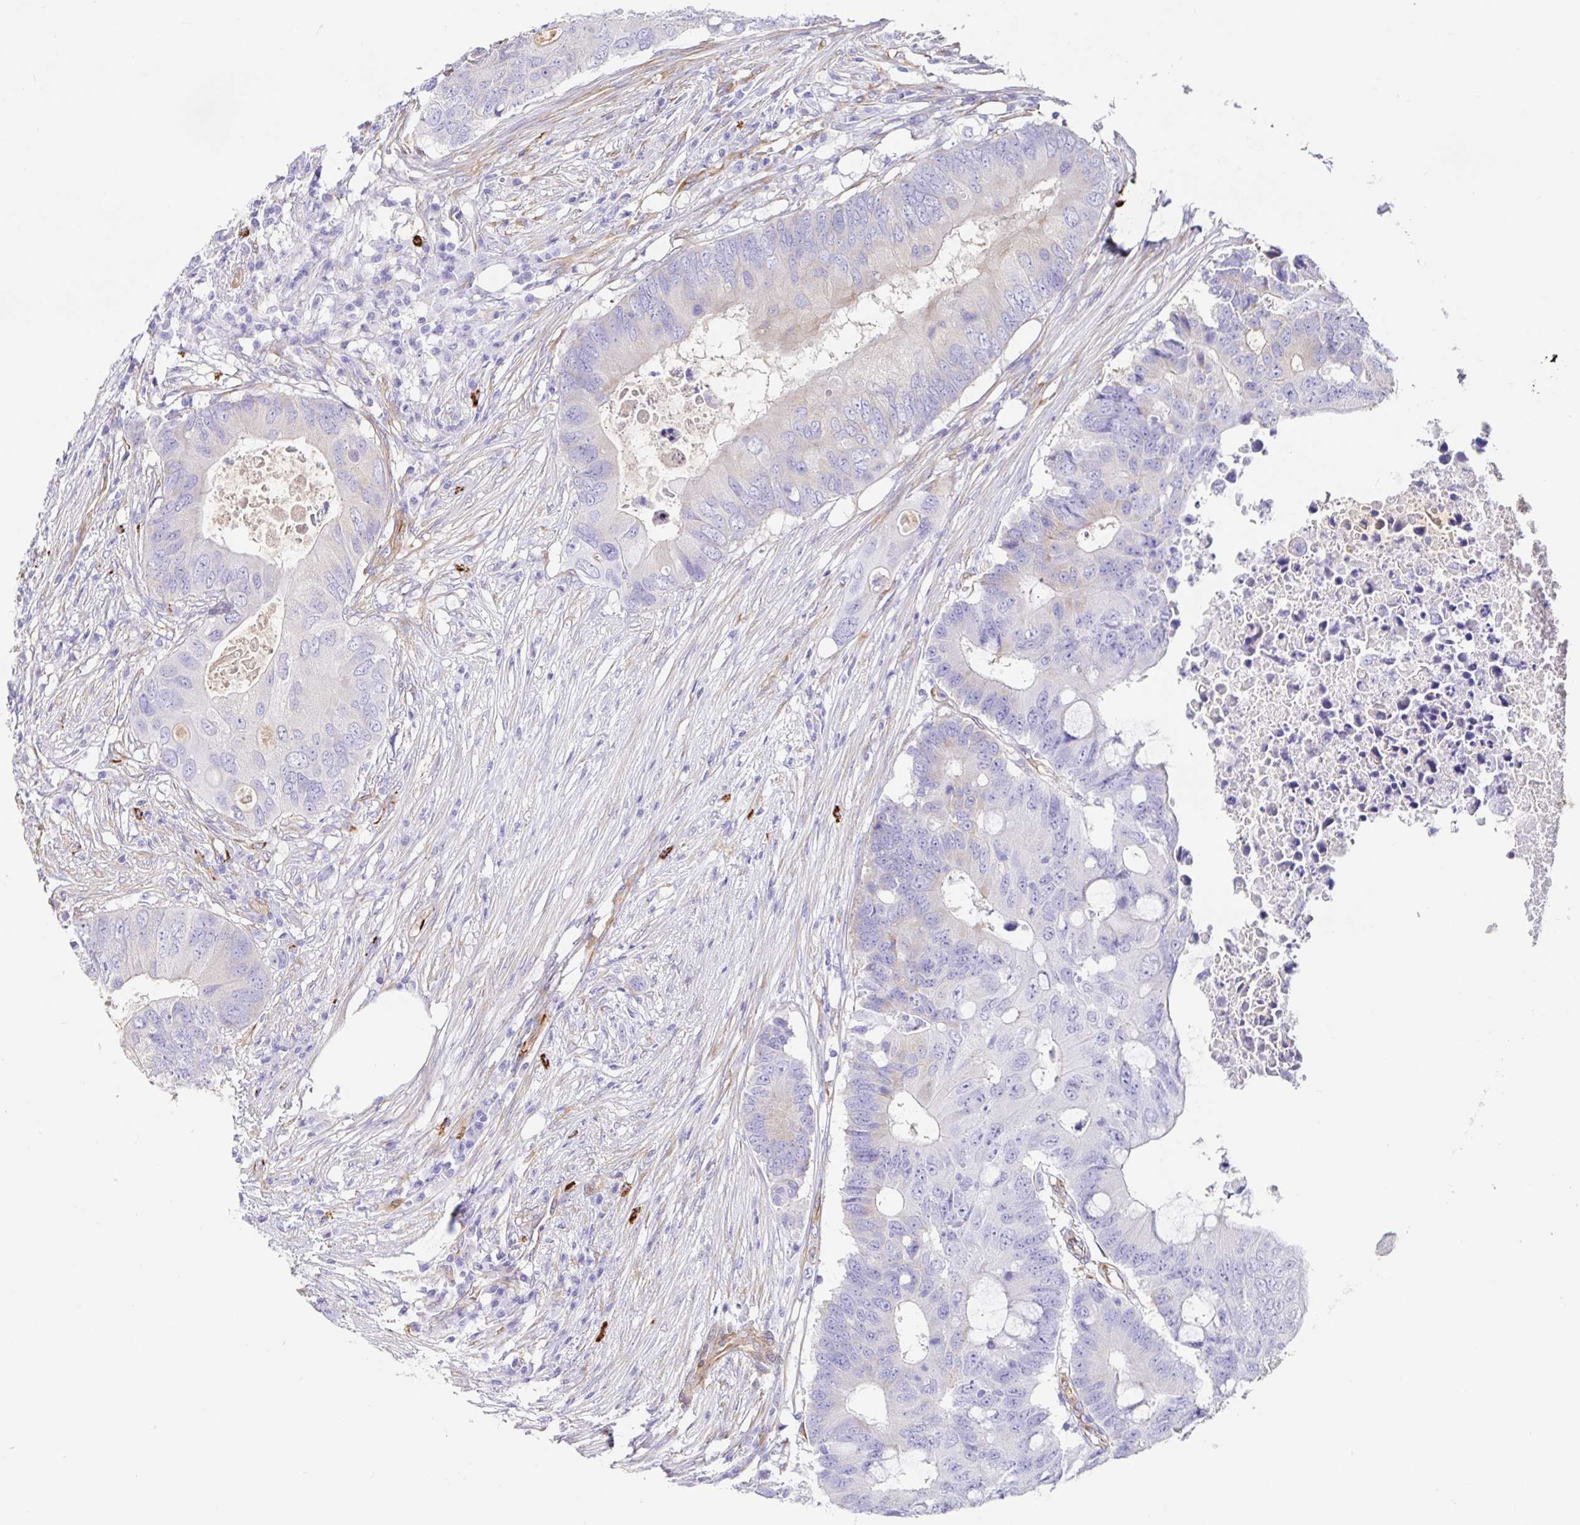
{"staining": {"intensity": "negative", "quantity": "none", "location": "none"}, "tissue": "colorectal cancer", "cell_type": "Tumor cells", "image_type": "cancer", "snomed": [{"axis": "morphology", "description": "Adenocarcinoma, NOS"}, {"axis": "topography", "description": "Colon"}], "caption": "An image of adenocarcinoma (colorectal) stained for a protein shows no brown staining in tumor cells. (Brightfield microscopy of DAB (3,3'-diaminobenzidine) immunohistochemistry at high magnification).", "gene": "DOCK1", "patient": {"sex": "male", "age": 71}}